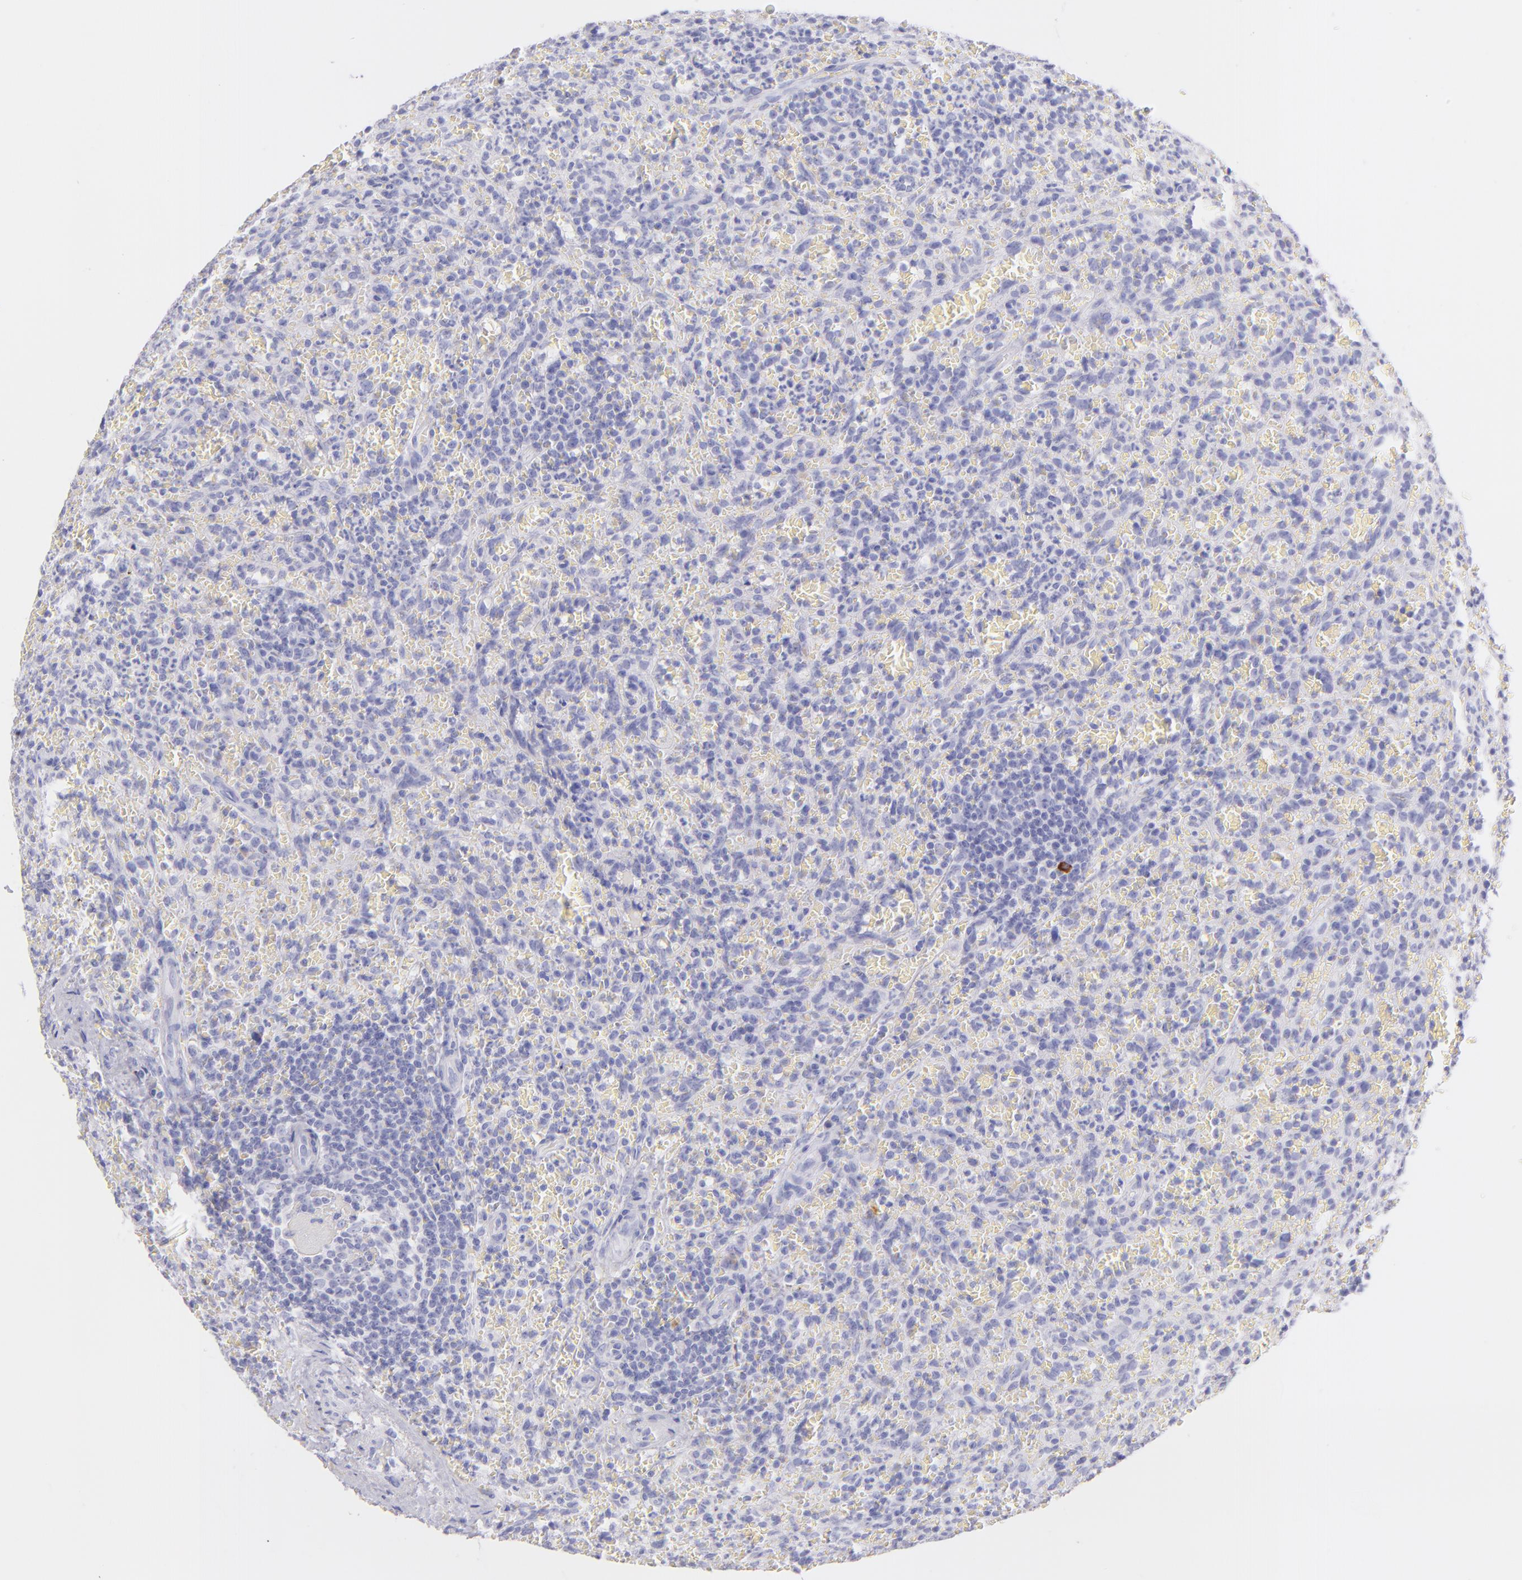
{"staining": {"intensity": "negative", "quantity": "none", "location": "none"}, "tissue": "lymphoma", "cell_type": "Tumor cells", "image_type": "cancer", "snomed": [{"axis": "morphology", "description": "Malignant lymphoma, non-Hodgkin's type, Low grade"}, {"axis": "topography", "description": "Spleen"}], "caption": "Tumor cells are negative for brown protein staining in lymphoma.", "gene": "SDC1", "patient": {"sex": "female", "age": 64}}